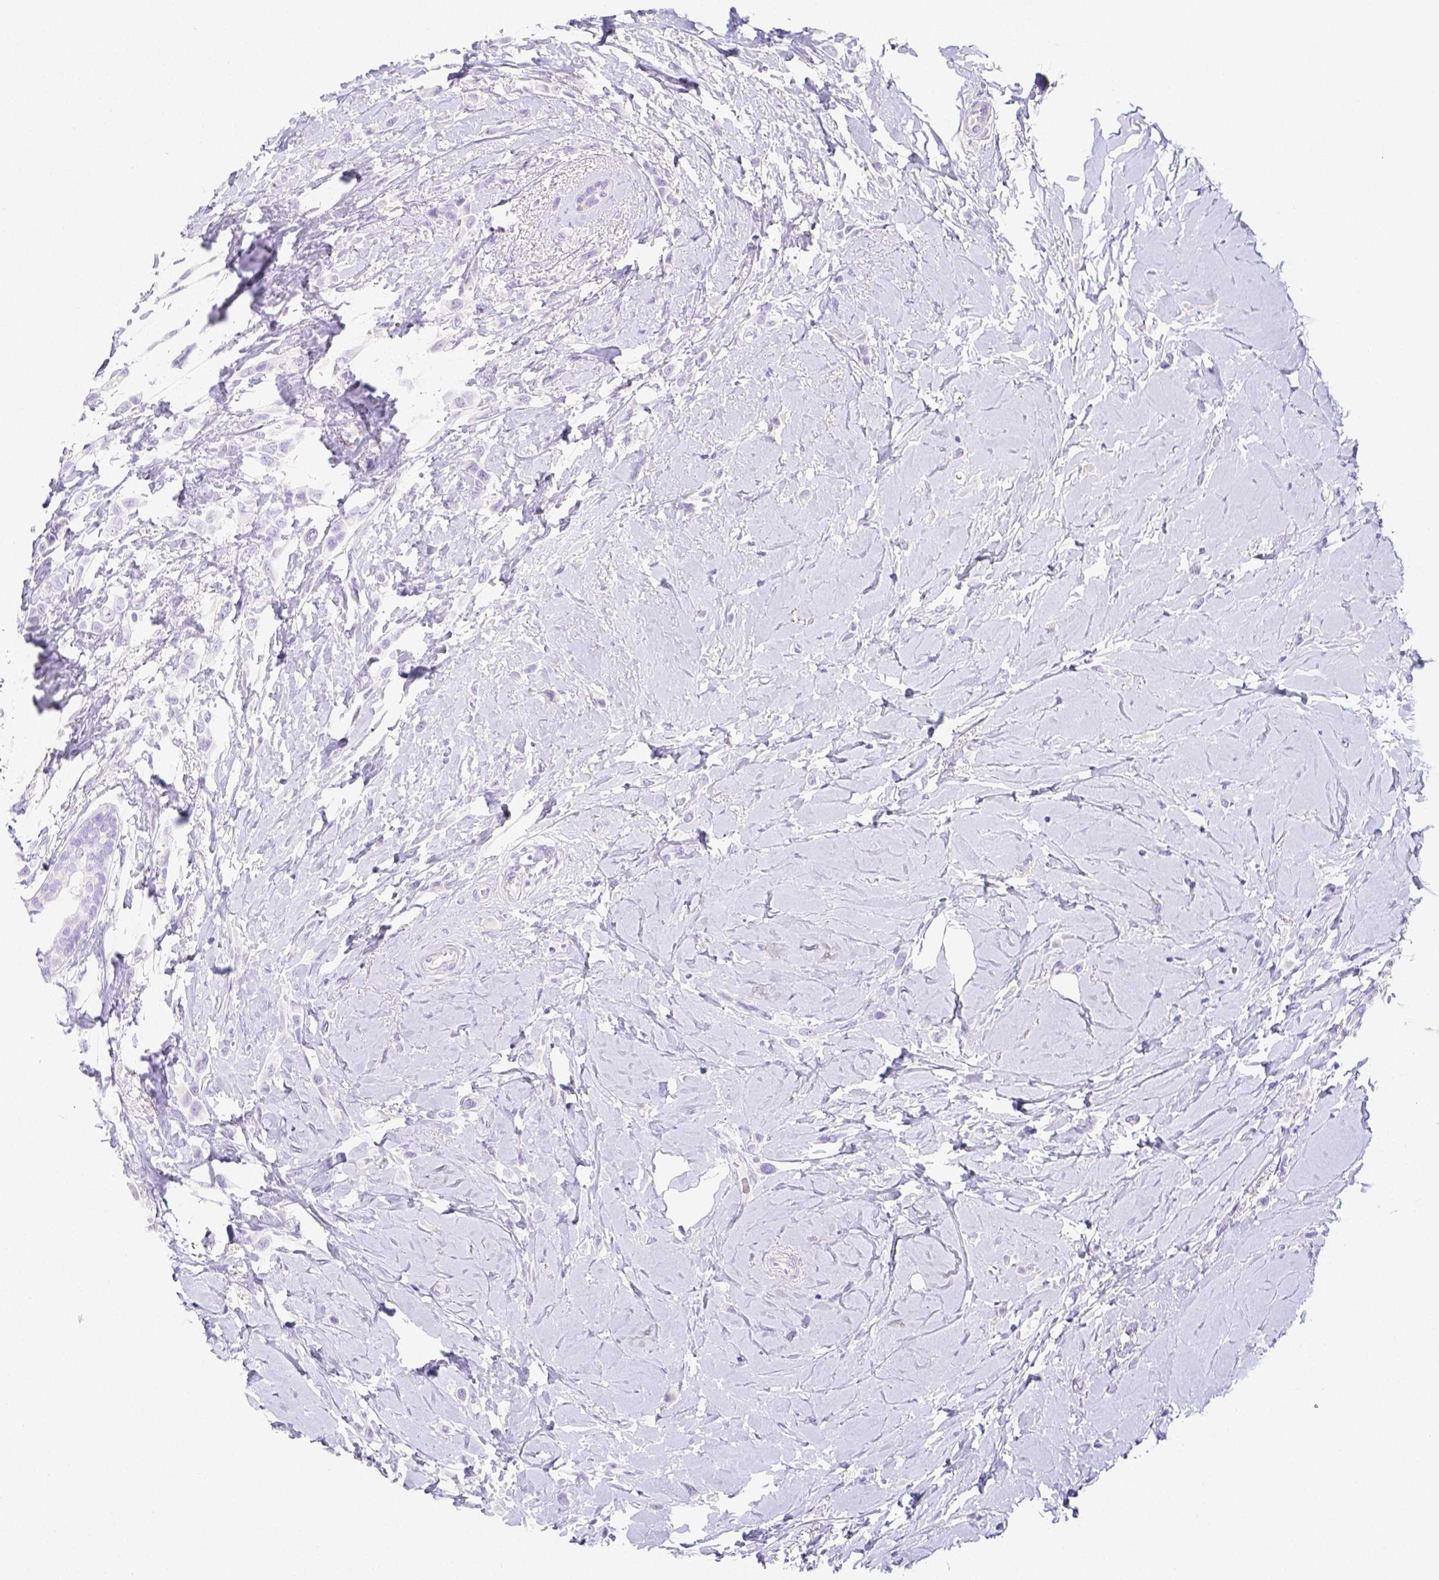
{"staining": {"intensity": "negative", "quantity": "none", "location": "none"}, "tissue": "breast cancer", "cell_type": "Tumor cells", "image_type": "cancer", "snomed": [{"axis": "morphology", "description": "Lobular carcinoma"}, {"axis": "topography", "description": "Breast"}], "caption": "This is an immunohistochemistry (IHC) image of human lobular carcinoma (breast). There is no expression in tumor cells.", "gene": "ARHGAP36", "patient": {"sex": "female", "age": 66}}